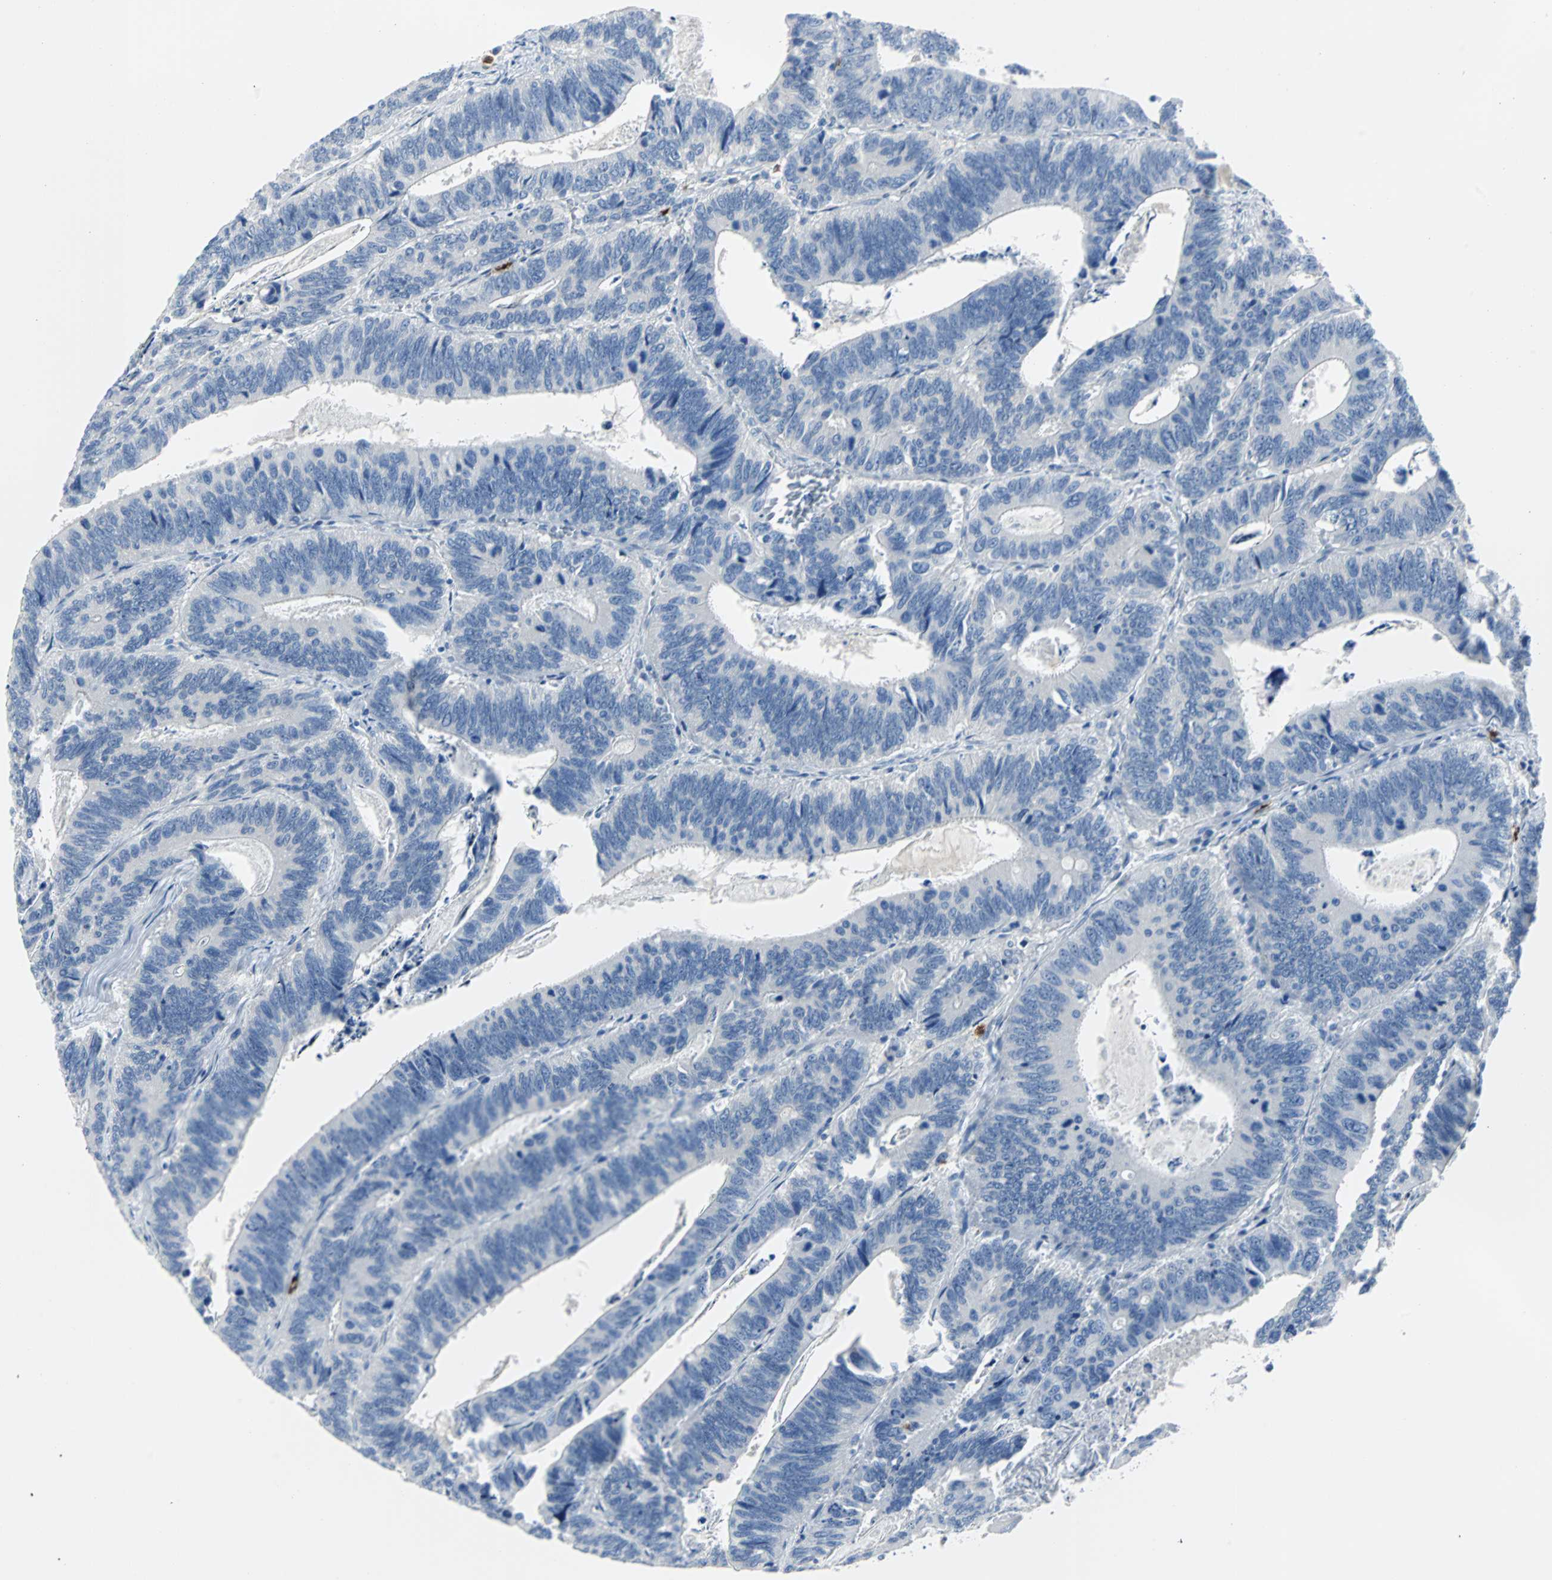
{"staining": {"intensity": "negative", "quantity": "none", "location": "none"}, "tissue": "colorectal cancer", "cell_type": "Tumor cells", "image_type": "cancer", "snomed": [{"axis": "morphology", "description": "Adenocarcinoma, NOS"}, {"axis": "topography", "description": "Colon"}], "caption": "Colorectal cancer stained for a protein using IHC exhibits no positivity tumor cells.", "gene": "RASA1", "patient": {"sex": "male", "age": 72}}